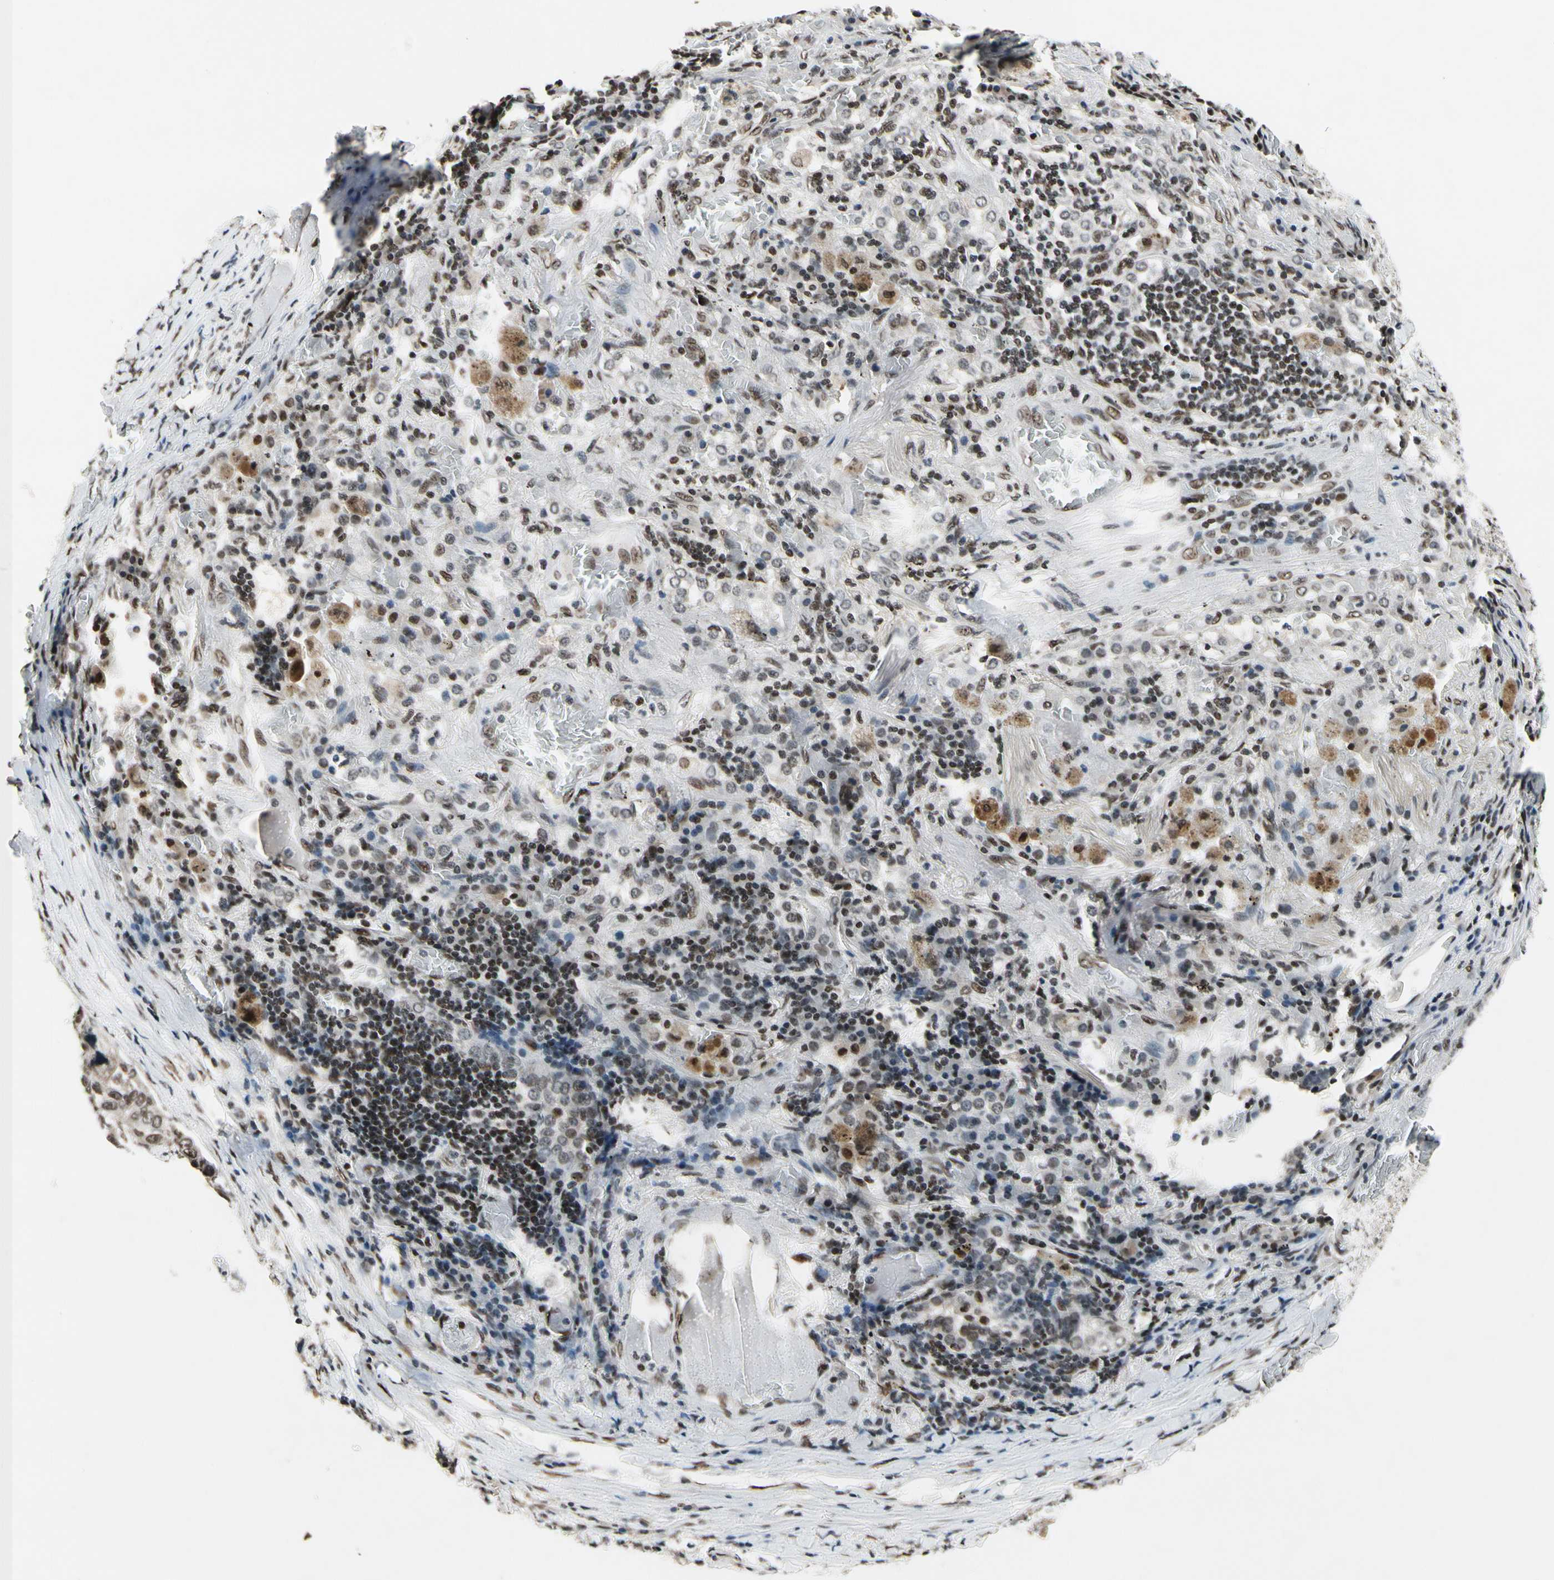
{"staining": {"intensity": "moderate", "quantity": ">75%", "location": "nuclear"}, "tissue": "lung cancer", "cell_type": "Tumor cells", "image_type": "cancer", "snomed": [{"axis": "morphology", "description": "Squamous cell carcinoma, NOS"}, {"axis": "topography", "description": "Lung"}], "caption": "Moderate nuclear staining is identified in approximately >75% of tumor cells in squamous cell carcinoma (lung). Using DAB (brown) and hematoxylin (blue) stains, captured at high magnification using brightfield microscopy.", "gene": "RECQL", "patient": {"sex": "male", "age": 57}}